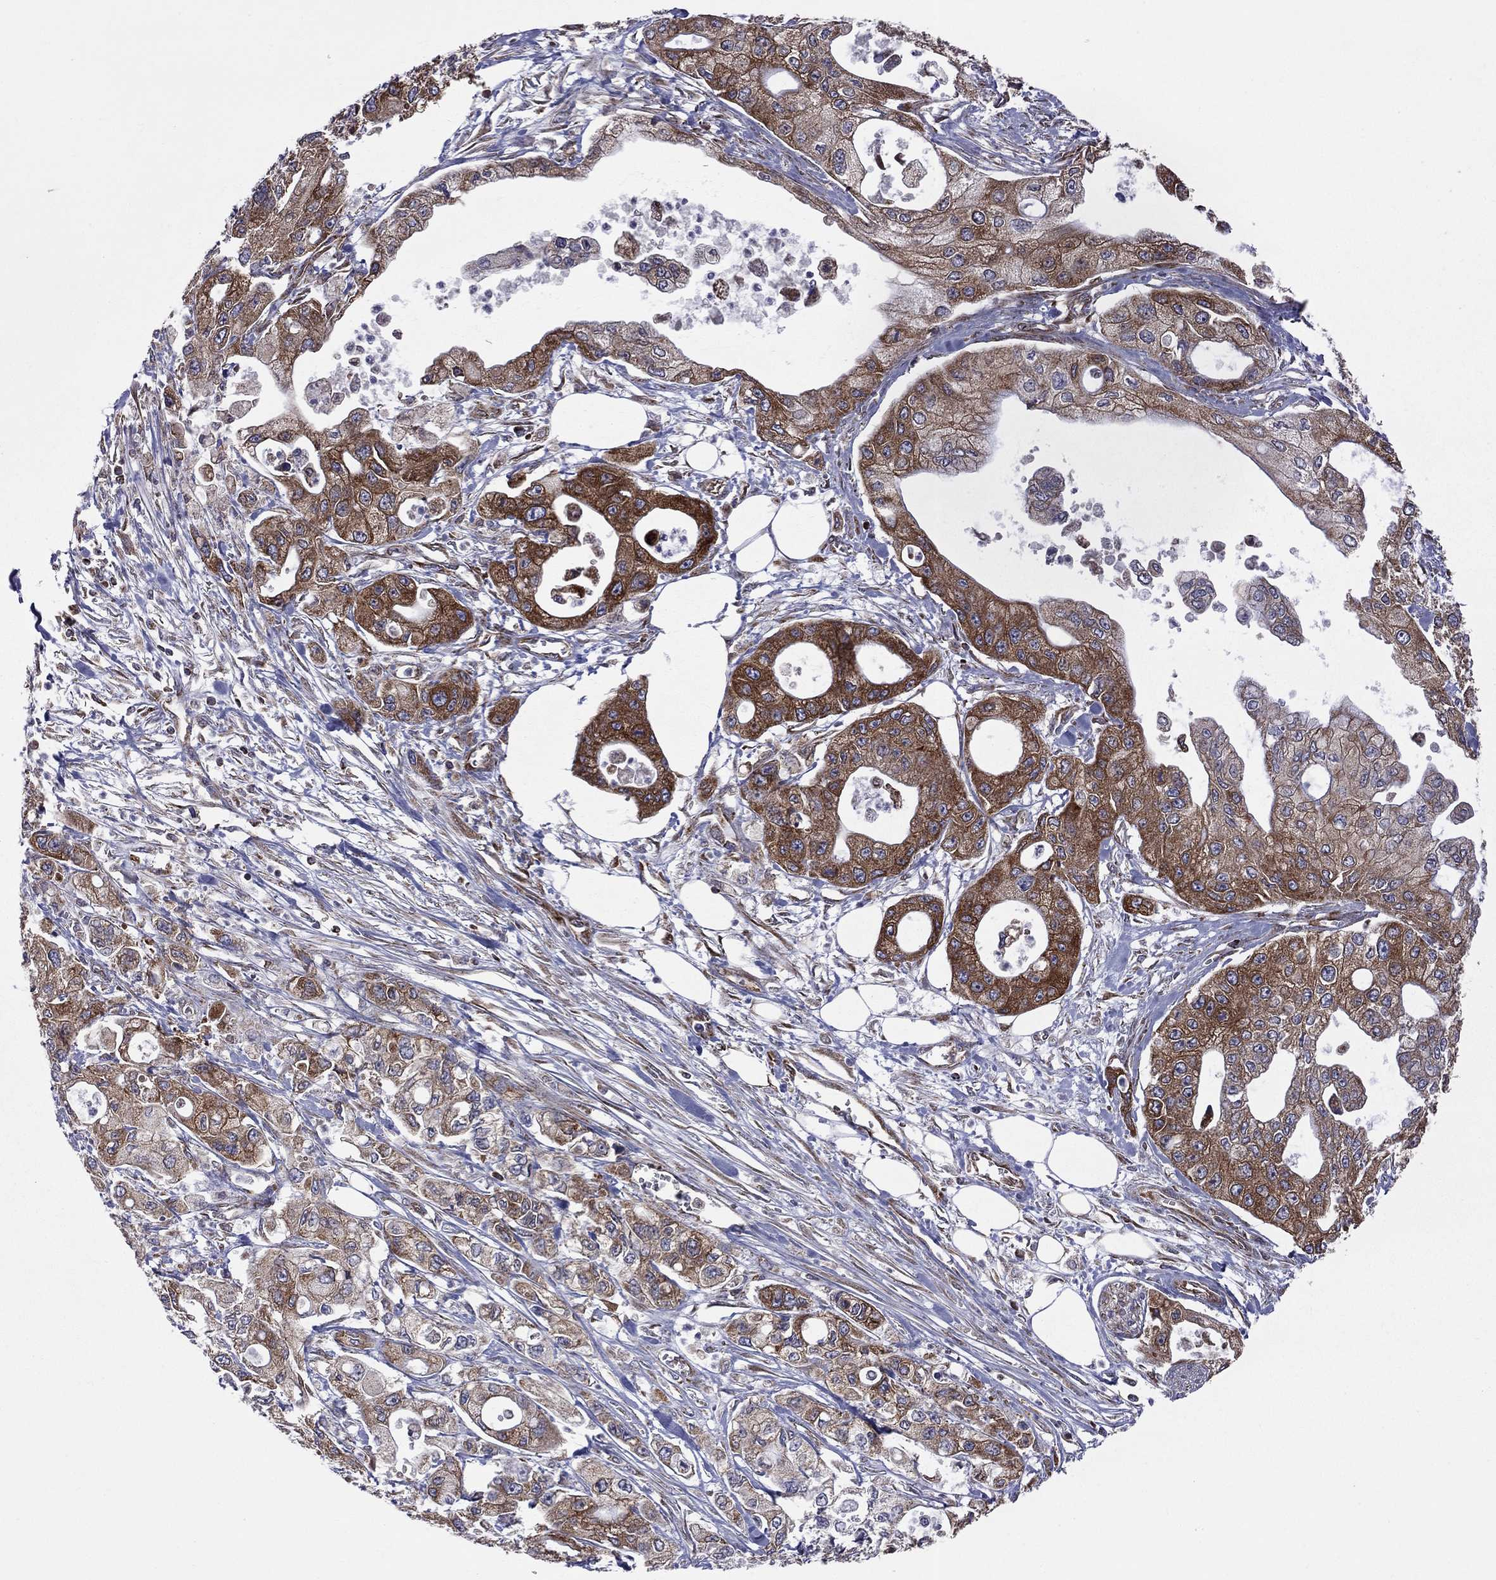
{"staining": {"intensity": "strong", "quantity": ">75%", "location": "cytoplasmic/membranous"}, "tissue": "pancreatic cancer", "cell_type": "Tumor cells", "image_type": "cancer", "snomed": [{"axis": "morphology", "description": "Adenocarcinoma, NOS"}, {"axis": "topography", "description": "Pancreas"}], "caption": "Immunohistochemical staining of pancreatic adenocarcinoma displays high levels of strong cytoplasmic/membranous staining in approximately >75% of tumor cells.", "gene": "CLPTM1", "patient": {"sex": "male", "age": 70}}